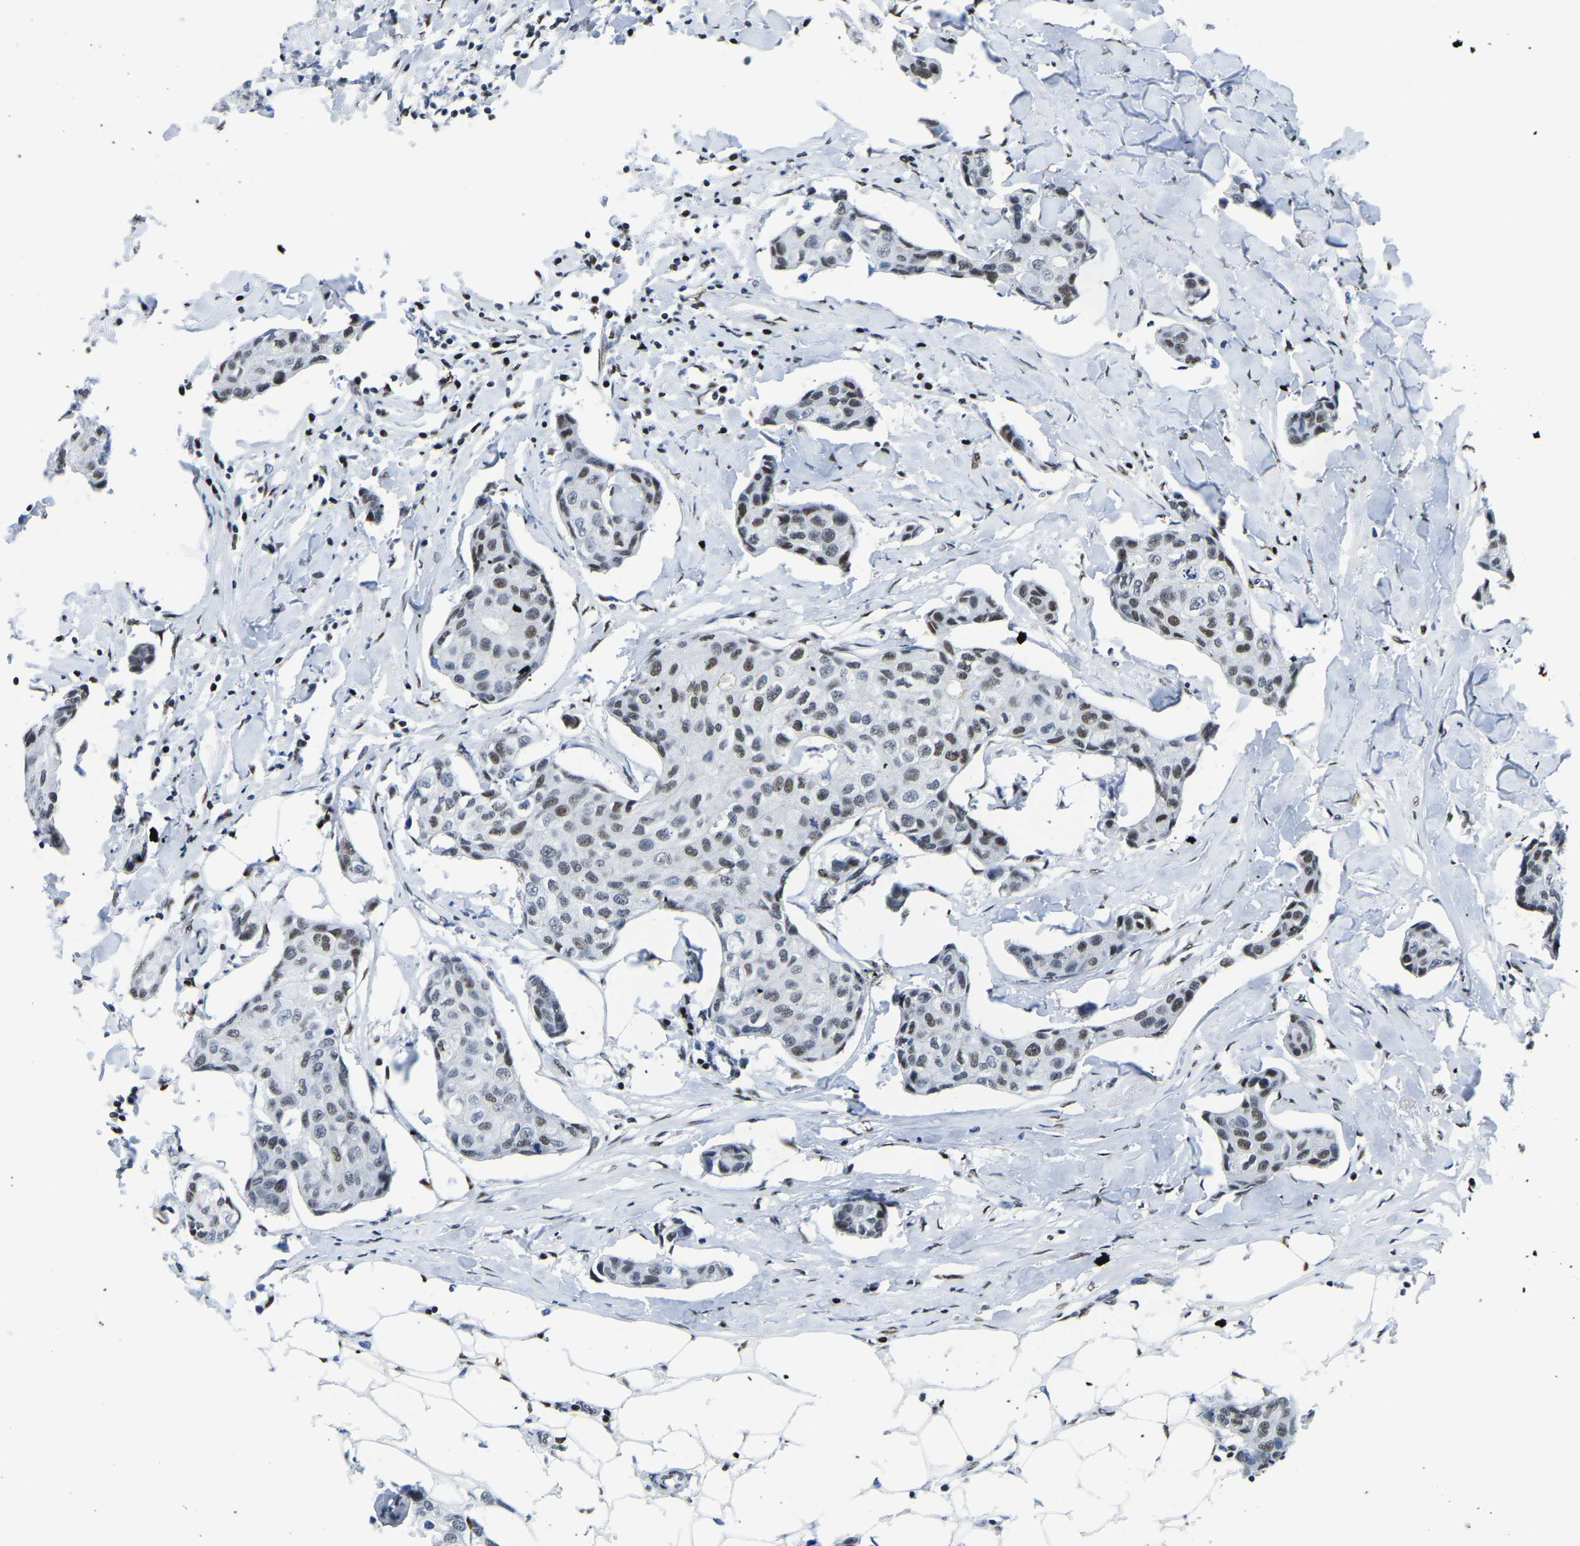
{"staining": {"intensity": "moderate", "quantity": "25%-75%", "location": "nuclear"}, "tissue": "breast cancer", "cell_type": "Tumor cells", "image_type": "cancer", "snomed": [{"axis": "morphology", "description": "Duct carcinoma"}, {"axis": "topography", "description": "Breast"}], "caption": "Immunohistochemistry (IHC) (DAB) staining of breast cancer demonstrates moderate nuclear protein expression in about 25%-75% of tumor cells.", "gene": "UBA1", "patient": {"sex": "female", "age": 80}}